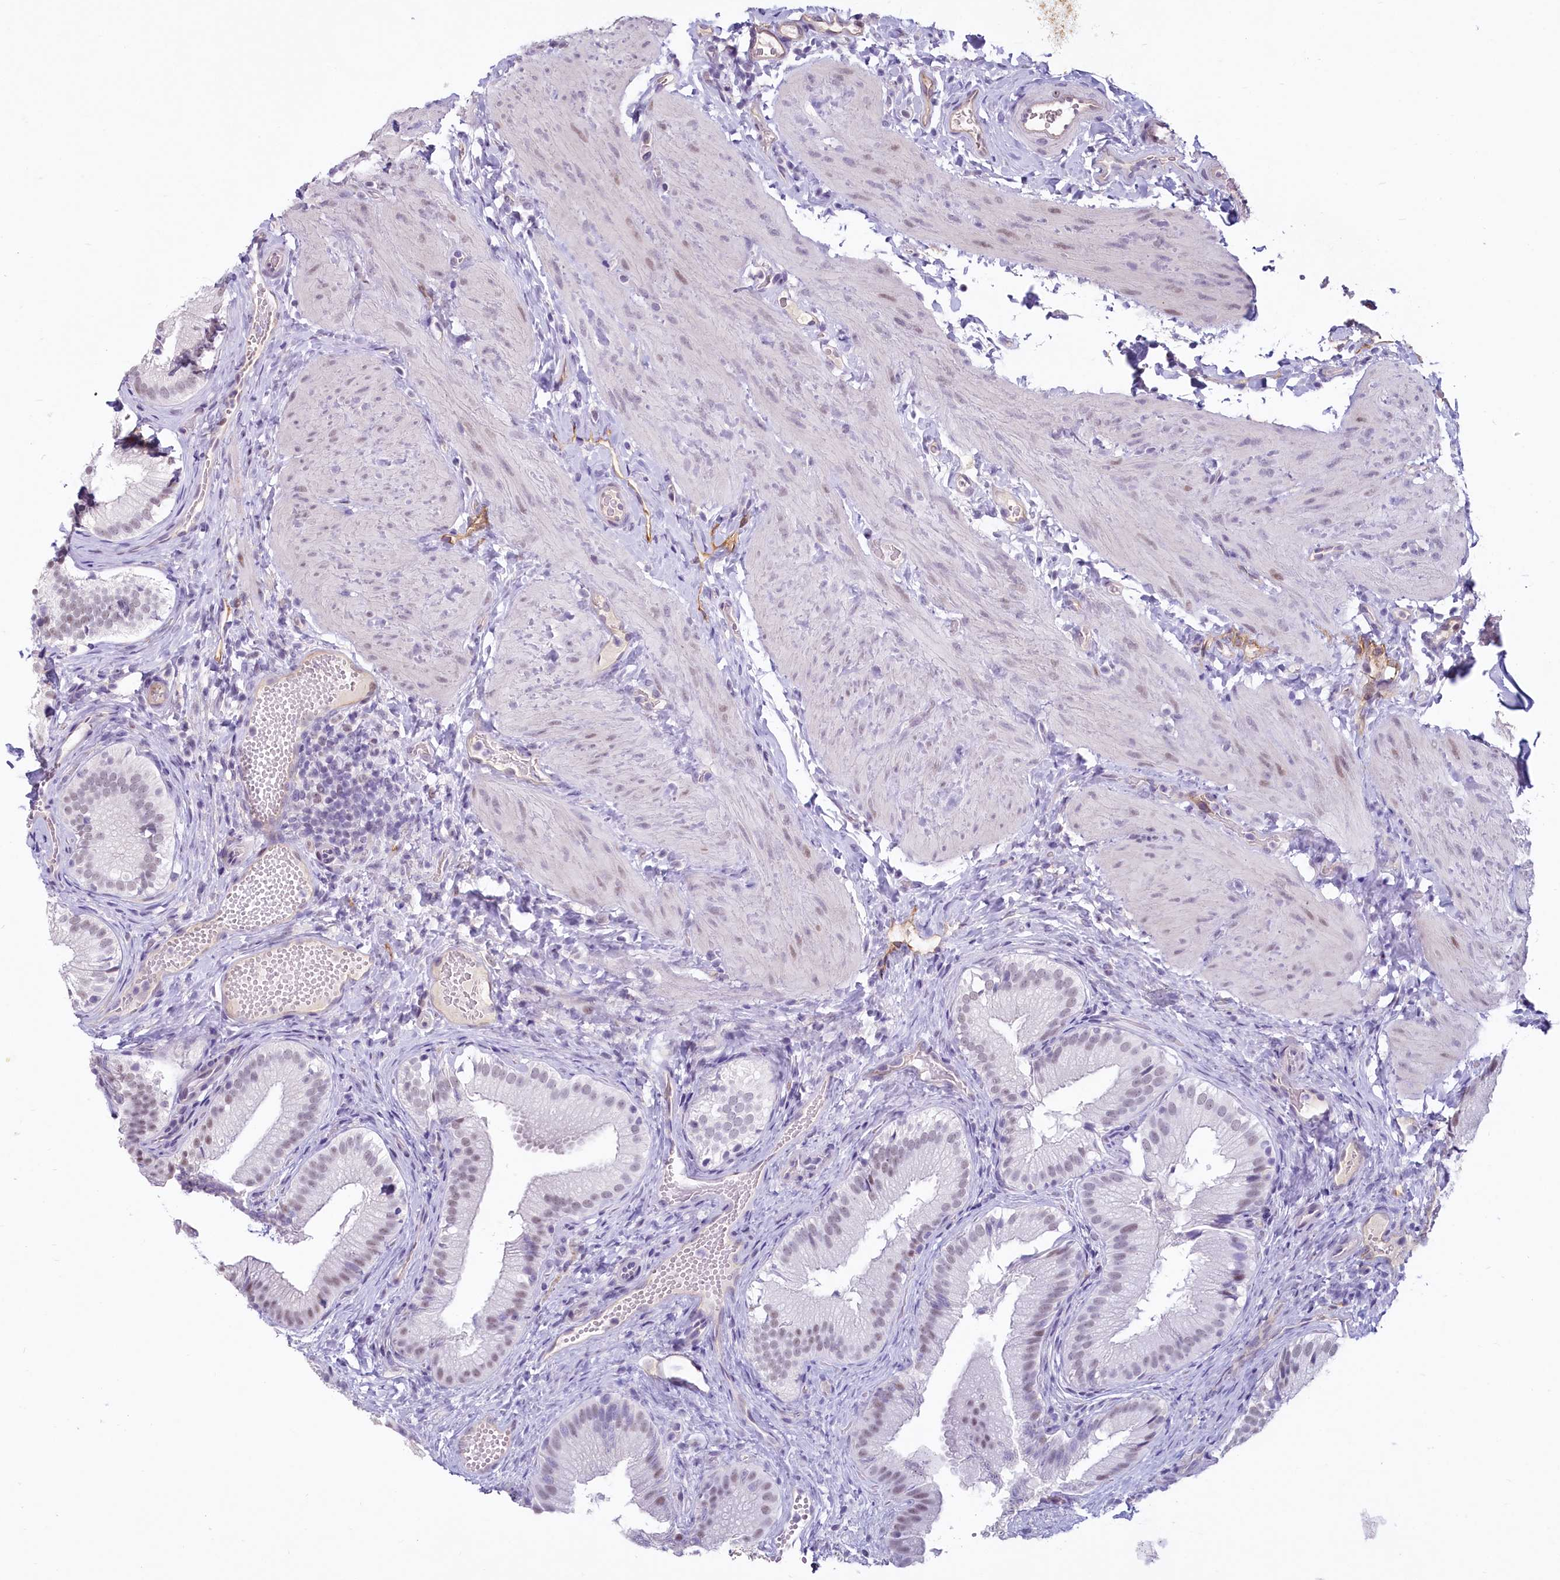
{"staining": {"intensity": "weak", "quantity": "<25%", "location": "nuclear"}, "tissue": "gallbladder", "cell_type": "Glandular cells", "image_type": "normal", "snomed": [{"axis": "morphology", "description": "Normal tissue, NOS"}, {"axis": "topography", "description": "Gallbladder"}], "caption": "Human gallbladder stained for a protein using immunohistochemistry (IHC) demonstrates no expression in glandular cells.", "gene": "PROCR", "patient": {"sex": "female", "age": 30}}